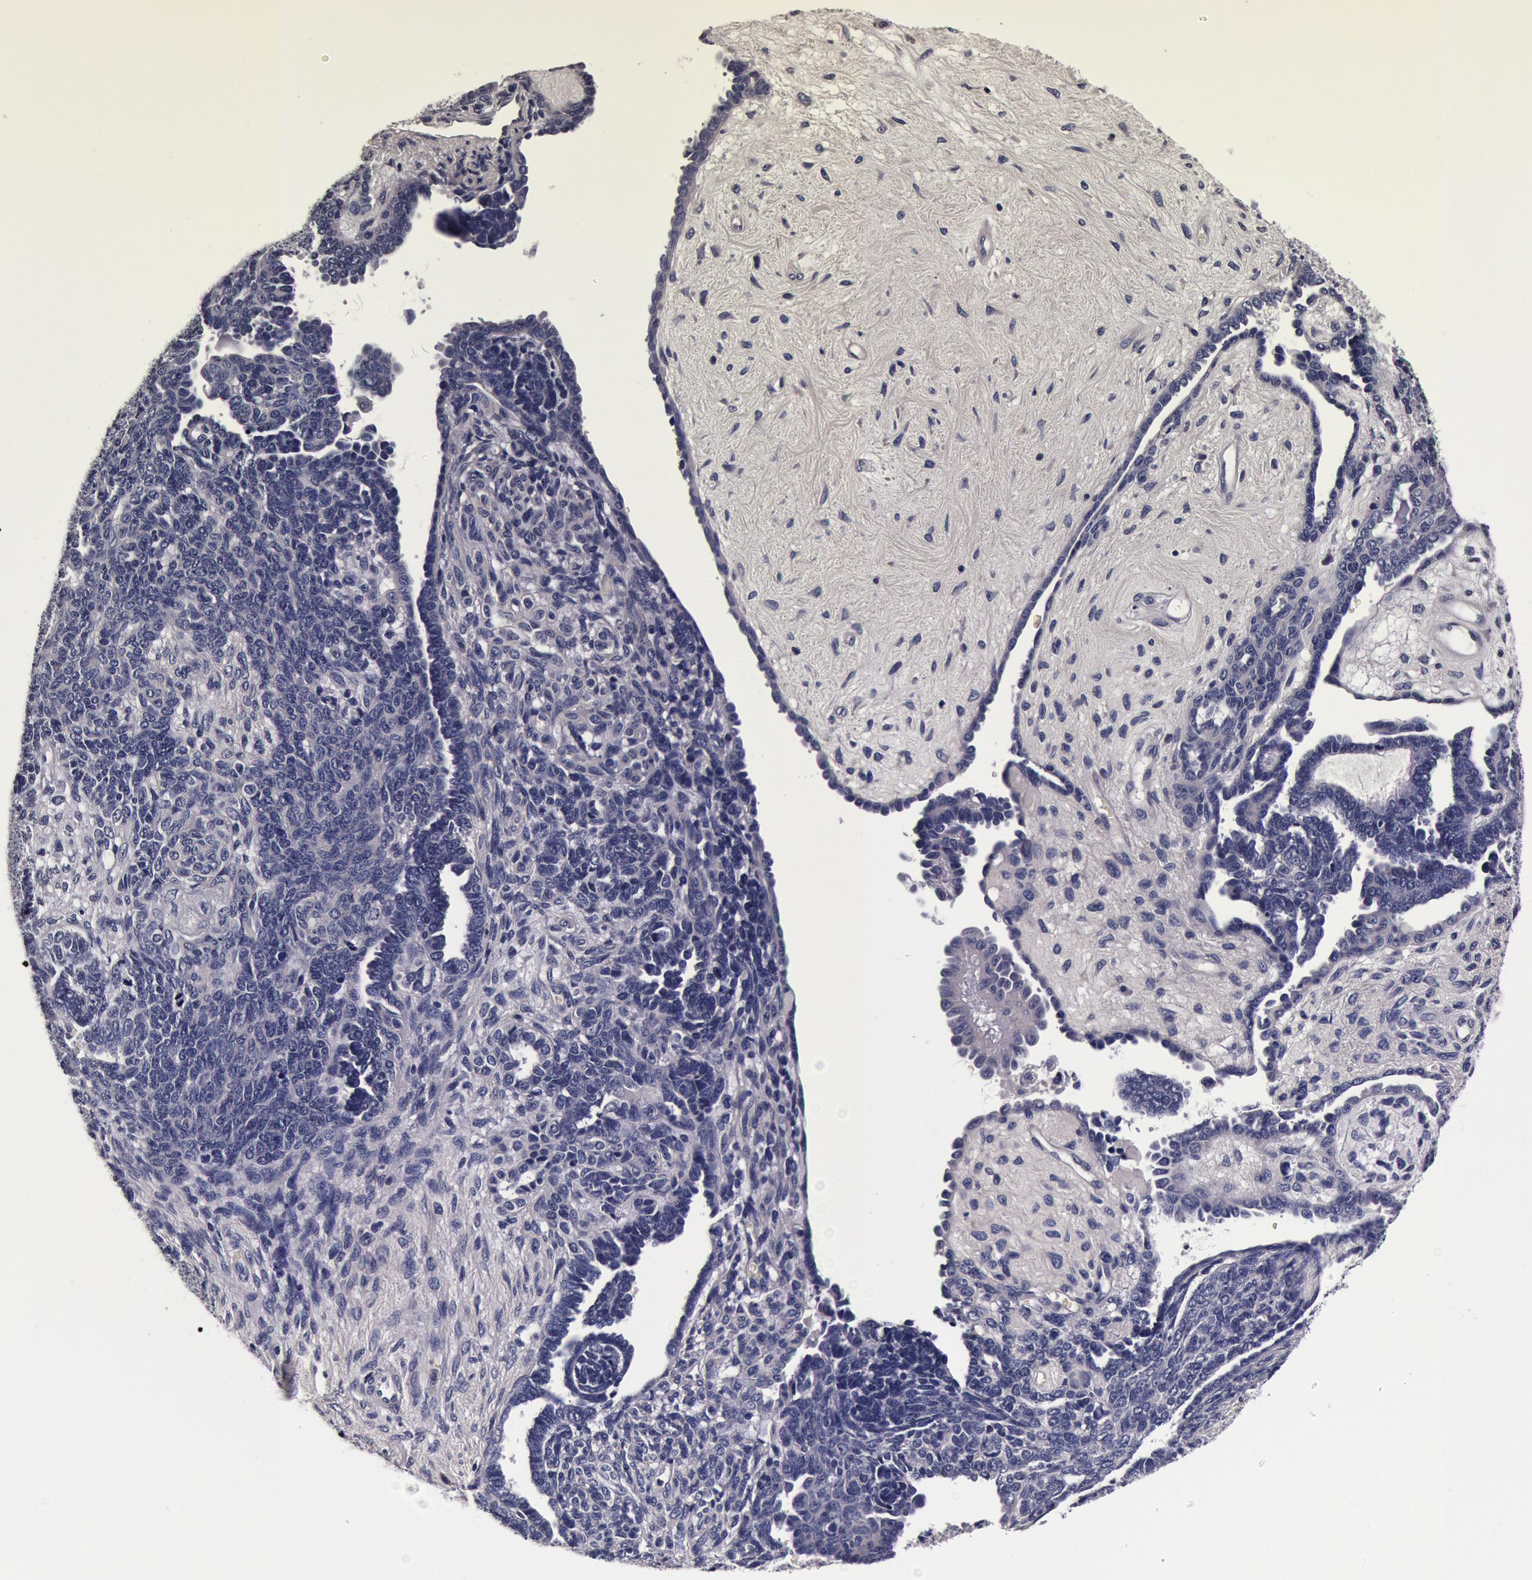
{"staining": {"intensity": "negative", "quantity": "none", "location": "none"}, "tissue": "endometrial cancer", "cell_type": "Tumor cells", "image_type": "cancer", "snomed": [{"axis": "morphology", "description": "Neoplasm, malignant, NOS"}, {"axis": "topography", "description": "Endometrium"}], "caption": "Immunohistochemical staining of human malignant neoplasm (endometrial) demonstrates no significant expression in tumor cells.", "gene": "CCDC22", "patient": {"sex": "female", "age": 74}}